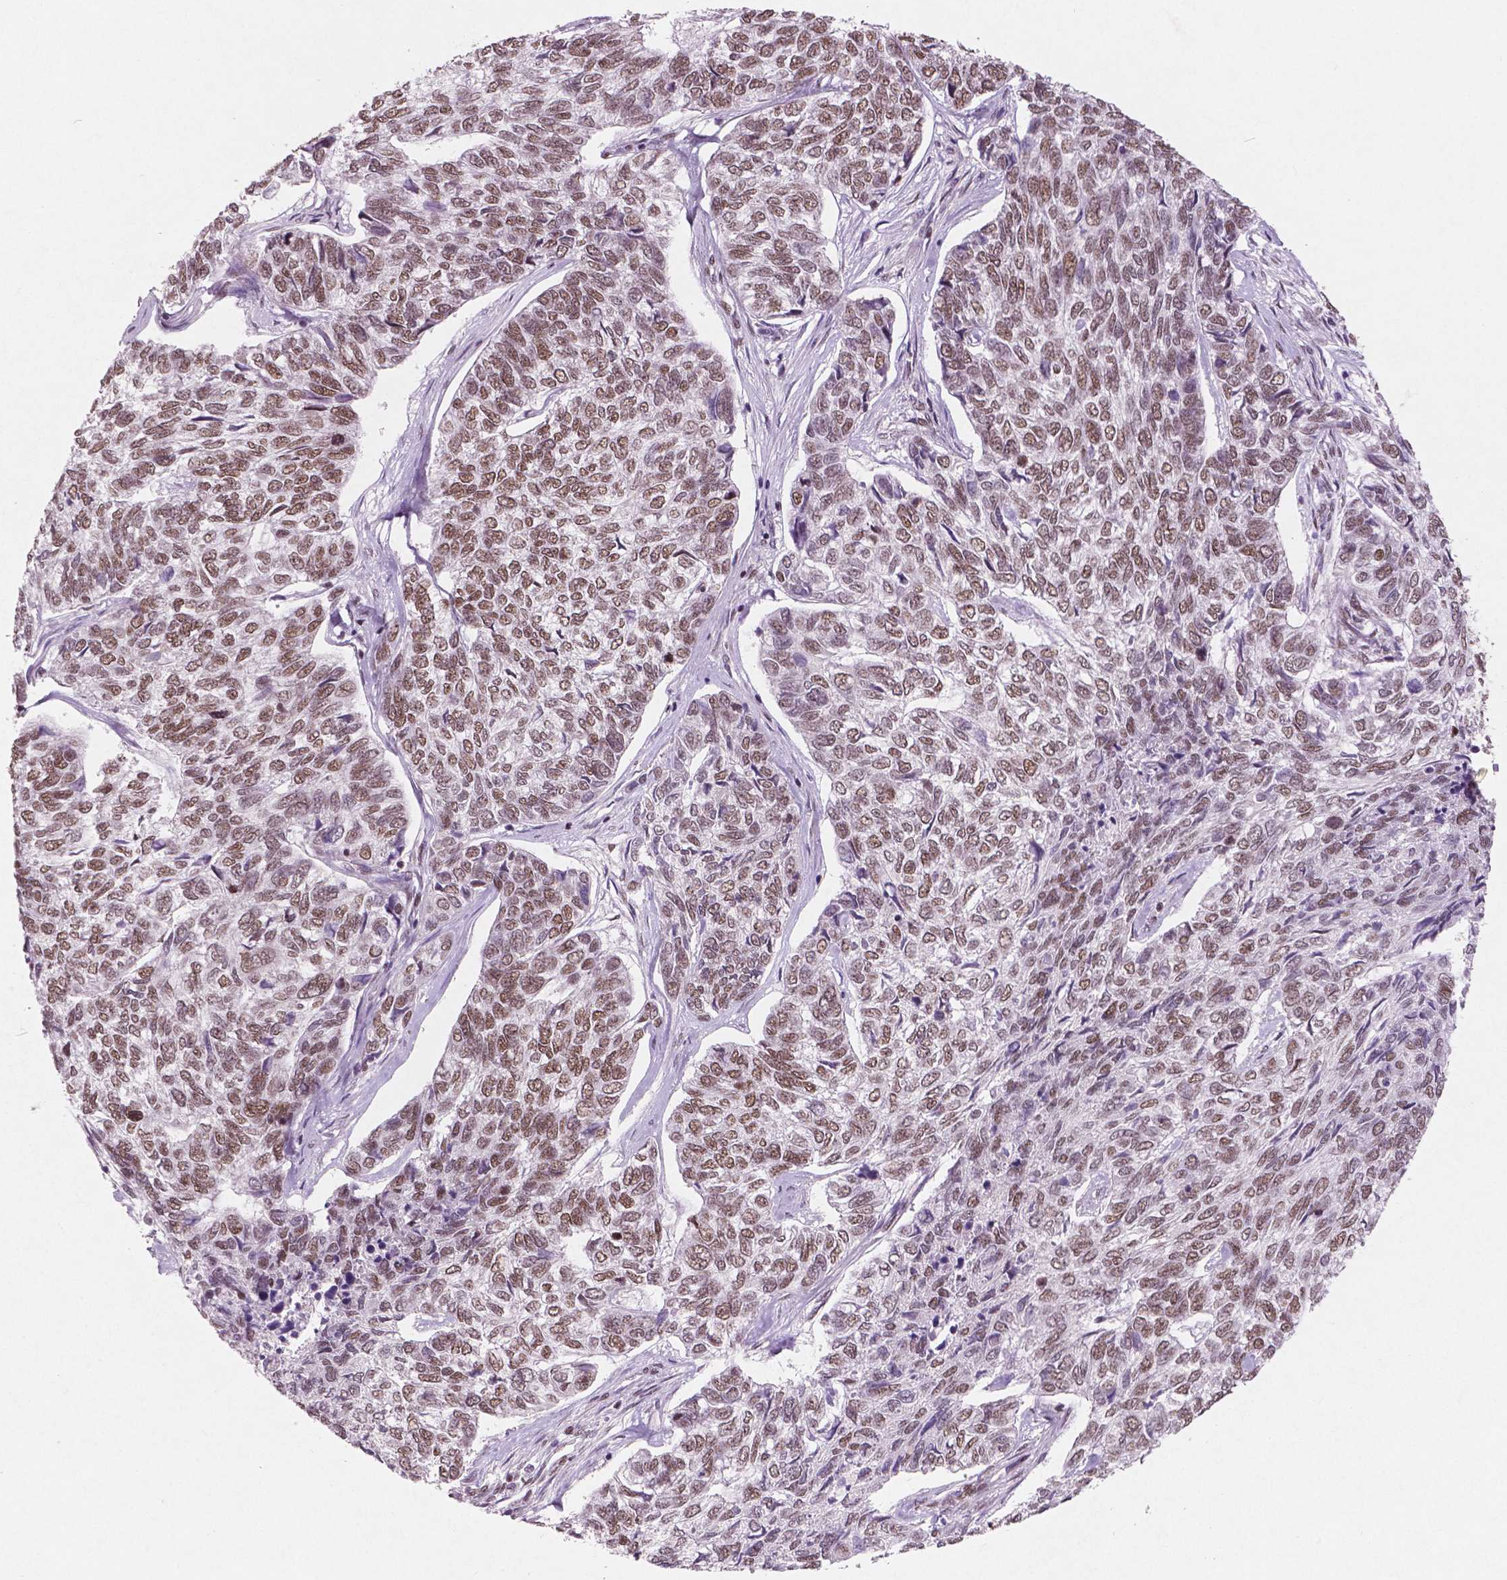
{"staining": {"intensity": "moderate", "quantity": ">75%", "location": "nuclear"}, "tissue": "skin cancer", "cell_type": "Tumor cells", "image_type": "cancer", "snomed": [{"axis": "morphology", "description": "Basal cell carcinoma"}, {"axis": "topography", "description": "Skin"}], "caption": "Immunohistochemistry (DAB (3,3'-diaminobenzidine)) staining of skin cancer reveals moderate nuclear protein staining in about >75% of tumor cells. (DAB (3,3'-diaminobenzidine) = brown stain, brightfield microscopy at high magnification).", "gene": "BRD4", "patient": {"sex": "female", "age": 65}}